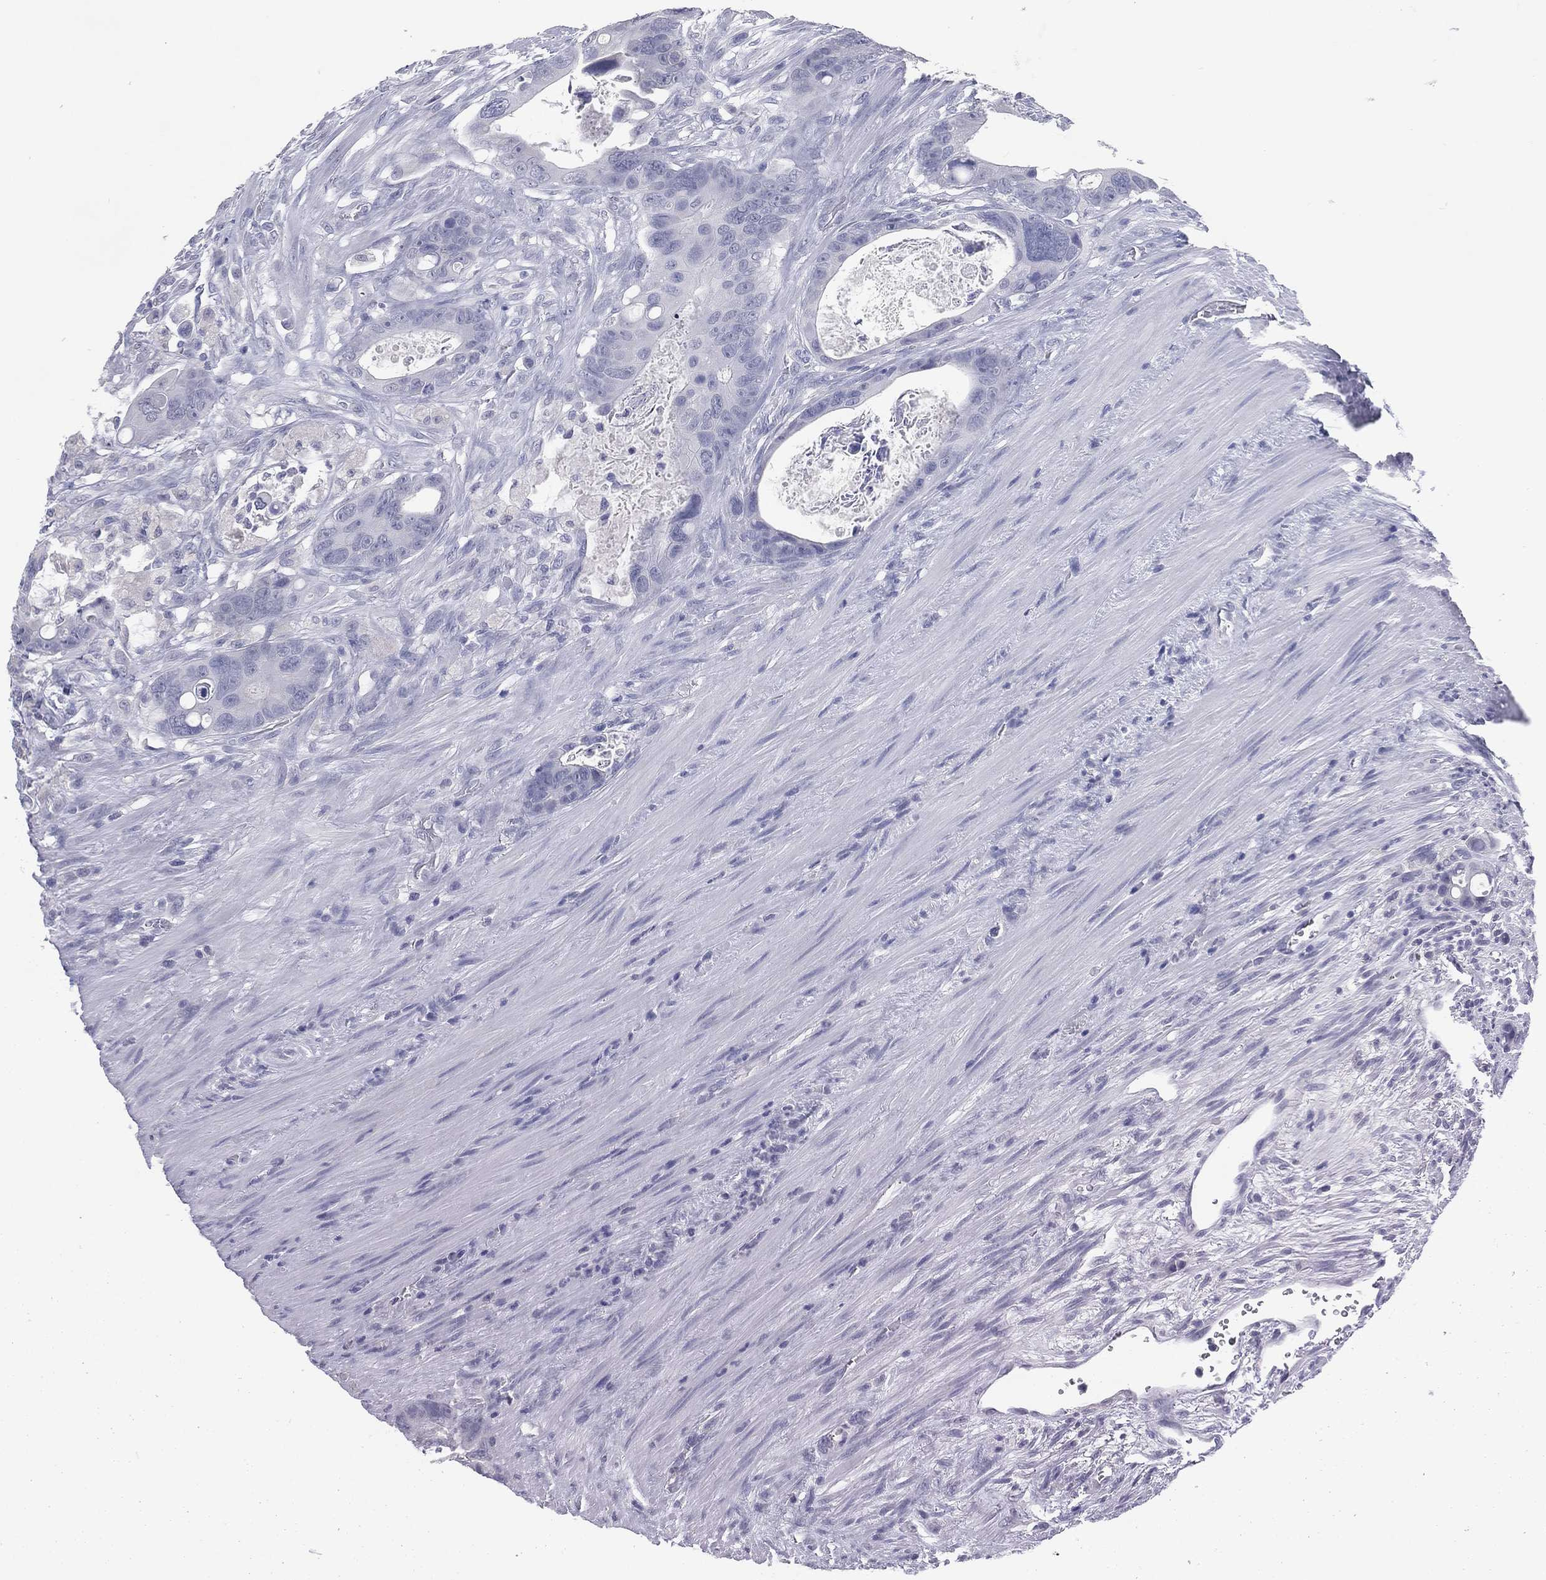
{"staining": {"intensity": "negative", "quantity": "none", "location": "none"}, "tissue": "colorectal cancer", "cell_type": "Tumor cells", "image_type": "cancer", "snomed": [{"axis": "morphology", "description": "Adenocarcinoma, NOS"}, {"axis": "topography", "description": "Rectum"}], "caption": "Tumor cells are negative for brown protein staining in adenocarcinoma (colorectal). (DAB immunohistochemistry with hematoxylin counter stain).", "gene": "KRT35", "patient": {"sex": "male", "age": 64}}